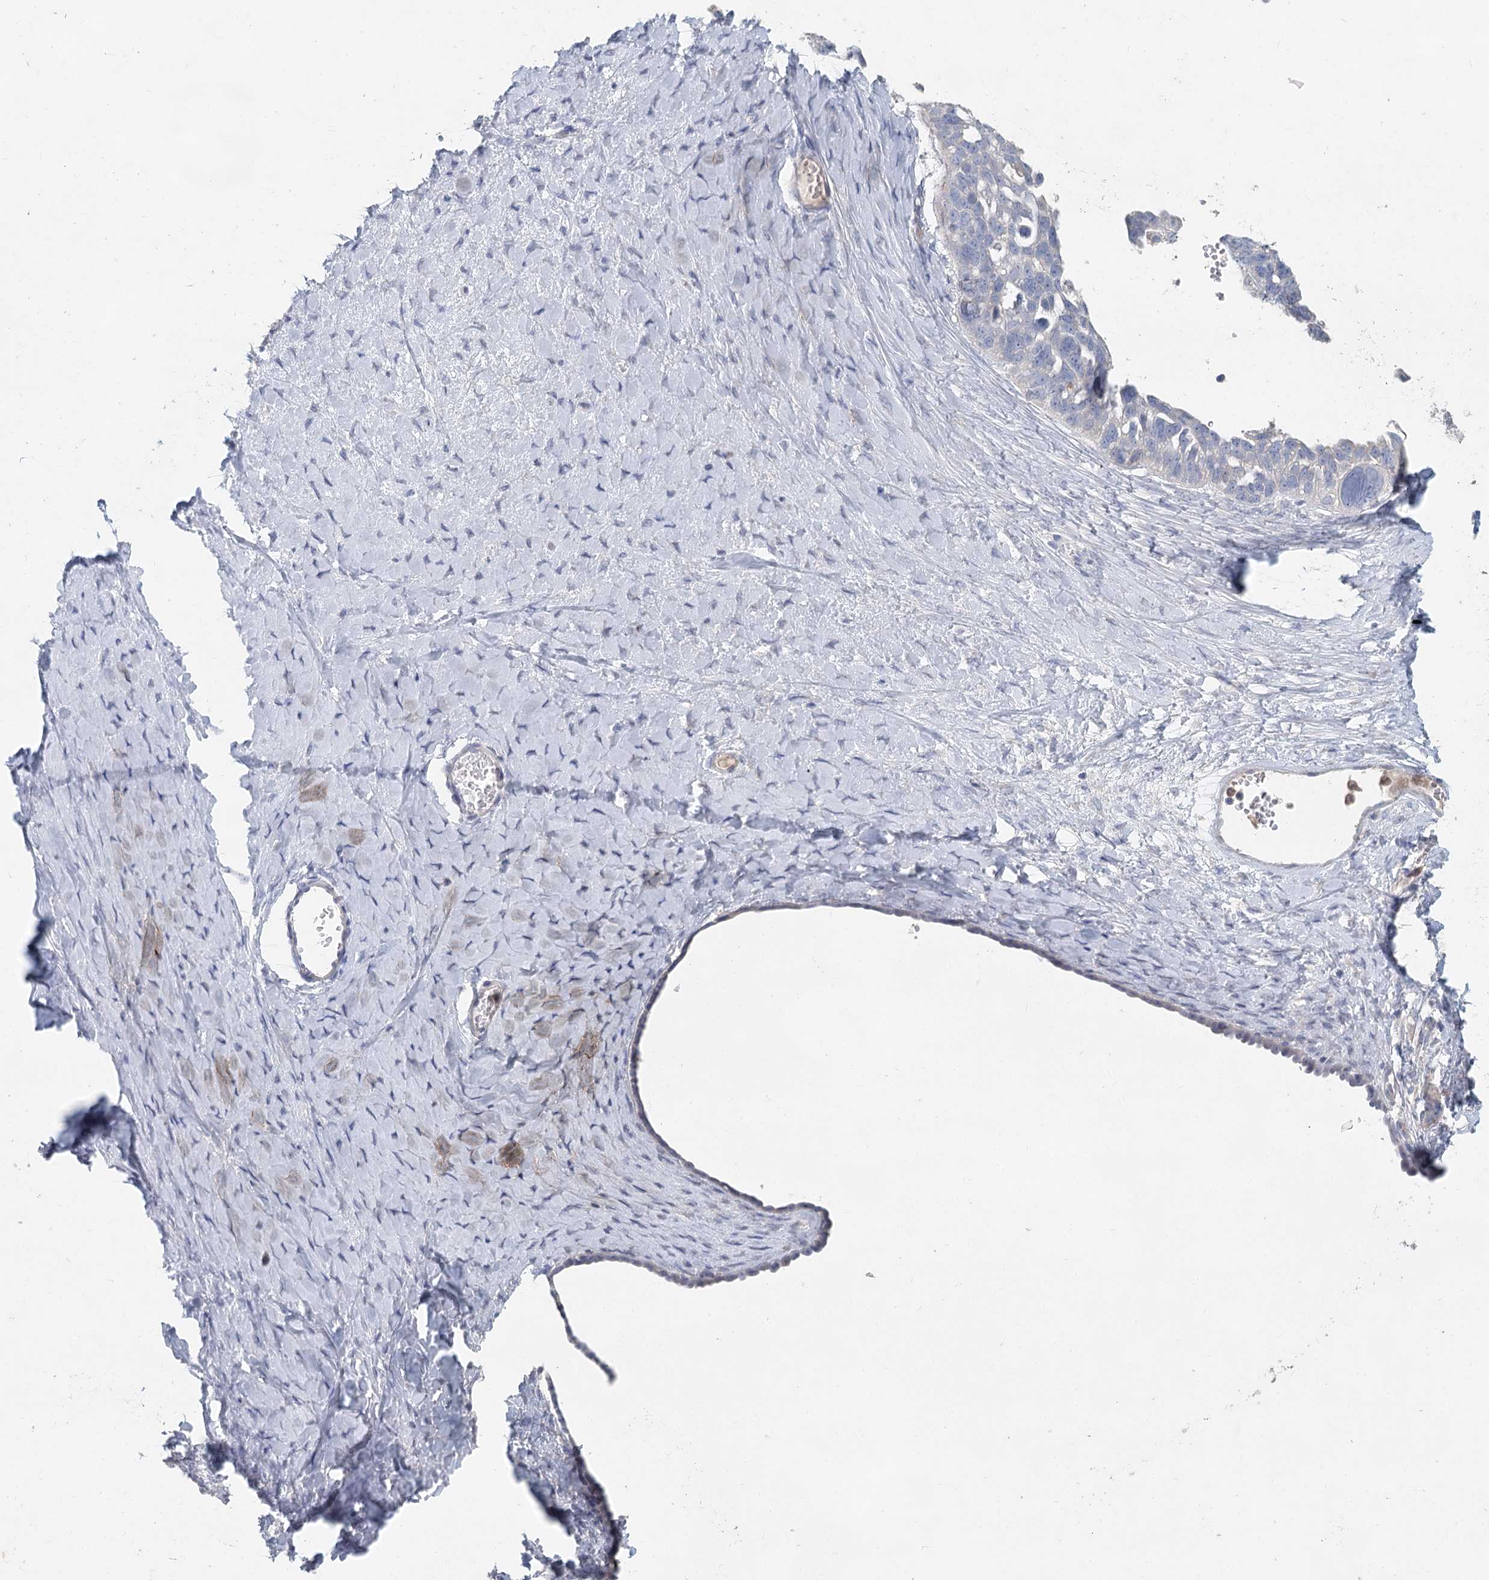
{"staining": {"intensity": "negative", "quantity": "none", "location": "none"}, "tissue": "ovarian cancer", "cell_type": "Tumor cells", "image_type": "cancer", "snomed": [{"axis": "morphology", "description": "Cystadenocarcinoma, serous, NOS"}, {"axis": "topography", "description": "Ovary"}], "caption": "Image shows no protein expression in tumor cells of ovarian cancer tissue.", "gene": "MYL6B", "patient": {"sex": "female", "age": 79}}